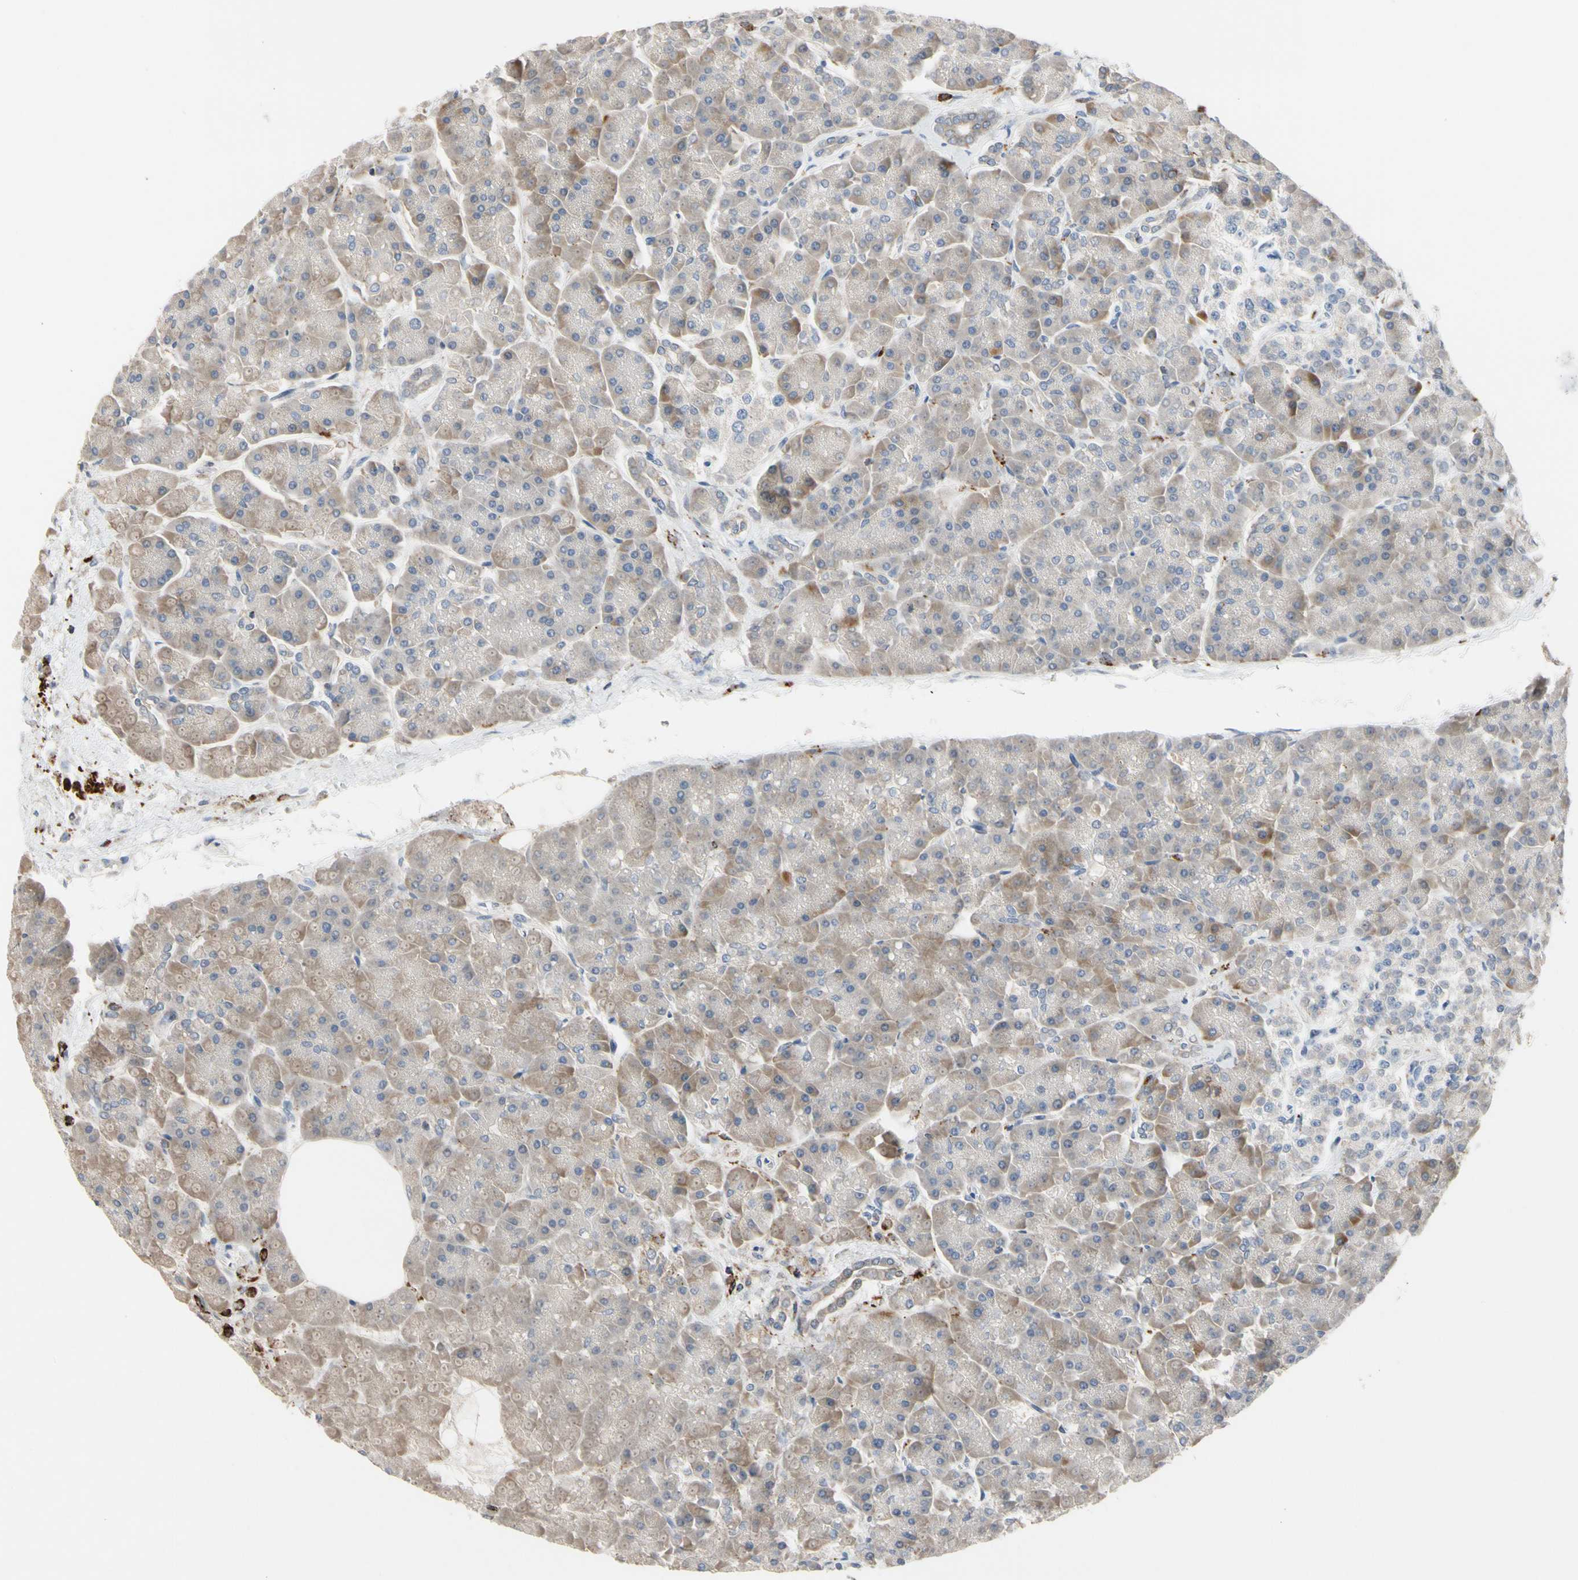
{"staining": {"intensity": "moderate", "quantity": ">75%", "location": "cytoplasmic/membranous"}, "tissue": "pancreas", "cell_type": "Exocrine glandular cells", "image_type": "normal", "snomed": [{"axis": "morphology", "description": "Normal tissue, NOS"}, {"axis": "topography", "description": "Pancreas"}], "caption": "A micrograph of pancreas stained for a protein exhibits moderate cytoplasmic/membranous brown staining in exocrine glandular cells.", "gene": "ADA2", "patient": {"sex": "female", "age": 70}}